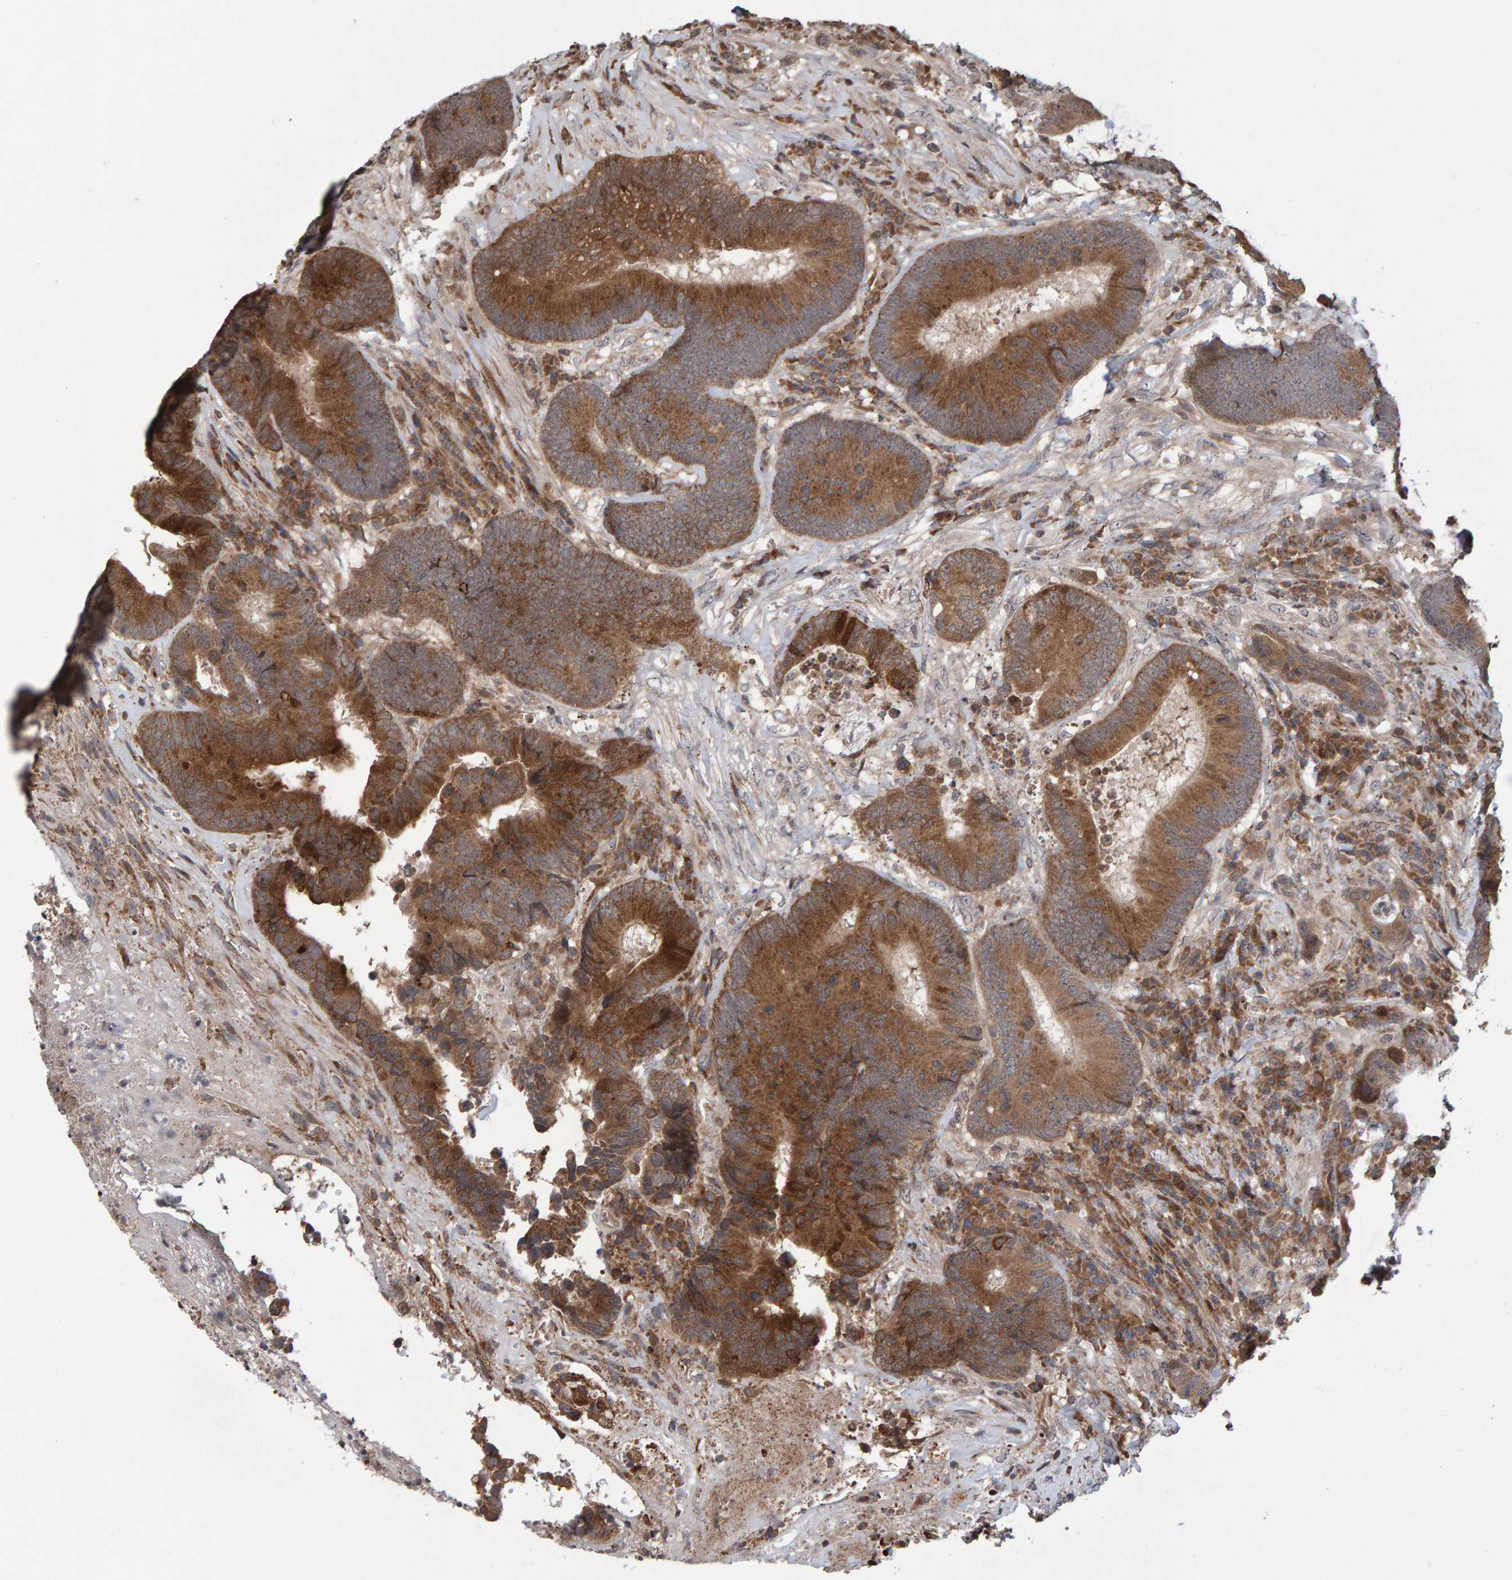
{"staining": {"intensity": "strong", "quantity": ">75%", "location": "cytoplasmic/membranous"}, "tissue": "colorectal cancer", "cell_type": "Tumor cells", "image_type": "cancer", "snomed": [{"axis": "morphology", "description": "Adenocarcinoma, NOS"}, {"axis": "topography", "description": "Rectum"}], "caption": "Colorectal cancer was stained to show a protein in brown. There is high levels of strong cytoplasmic/membranous staining in about >75% of tumor cells.", "gene": "PECR", "patient": {"sex": "female", "age": 89}}